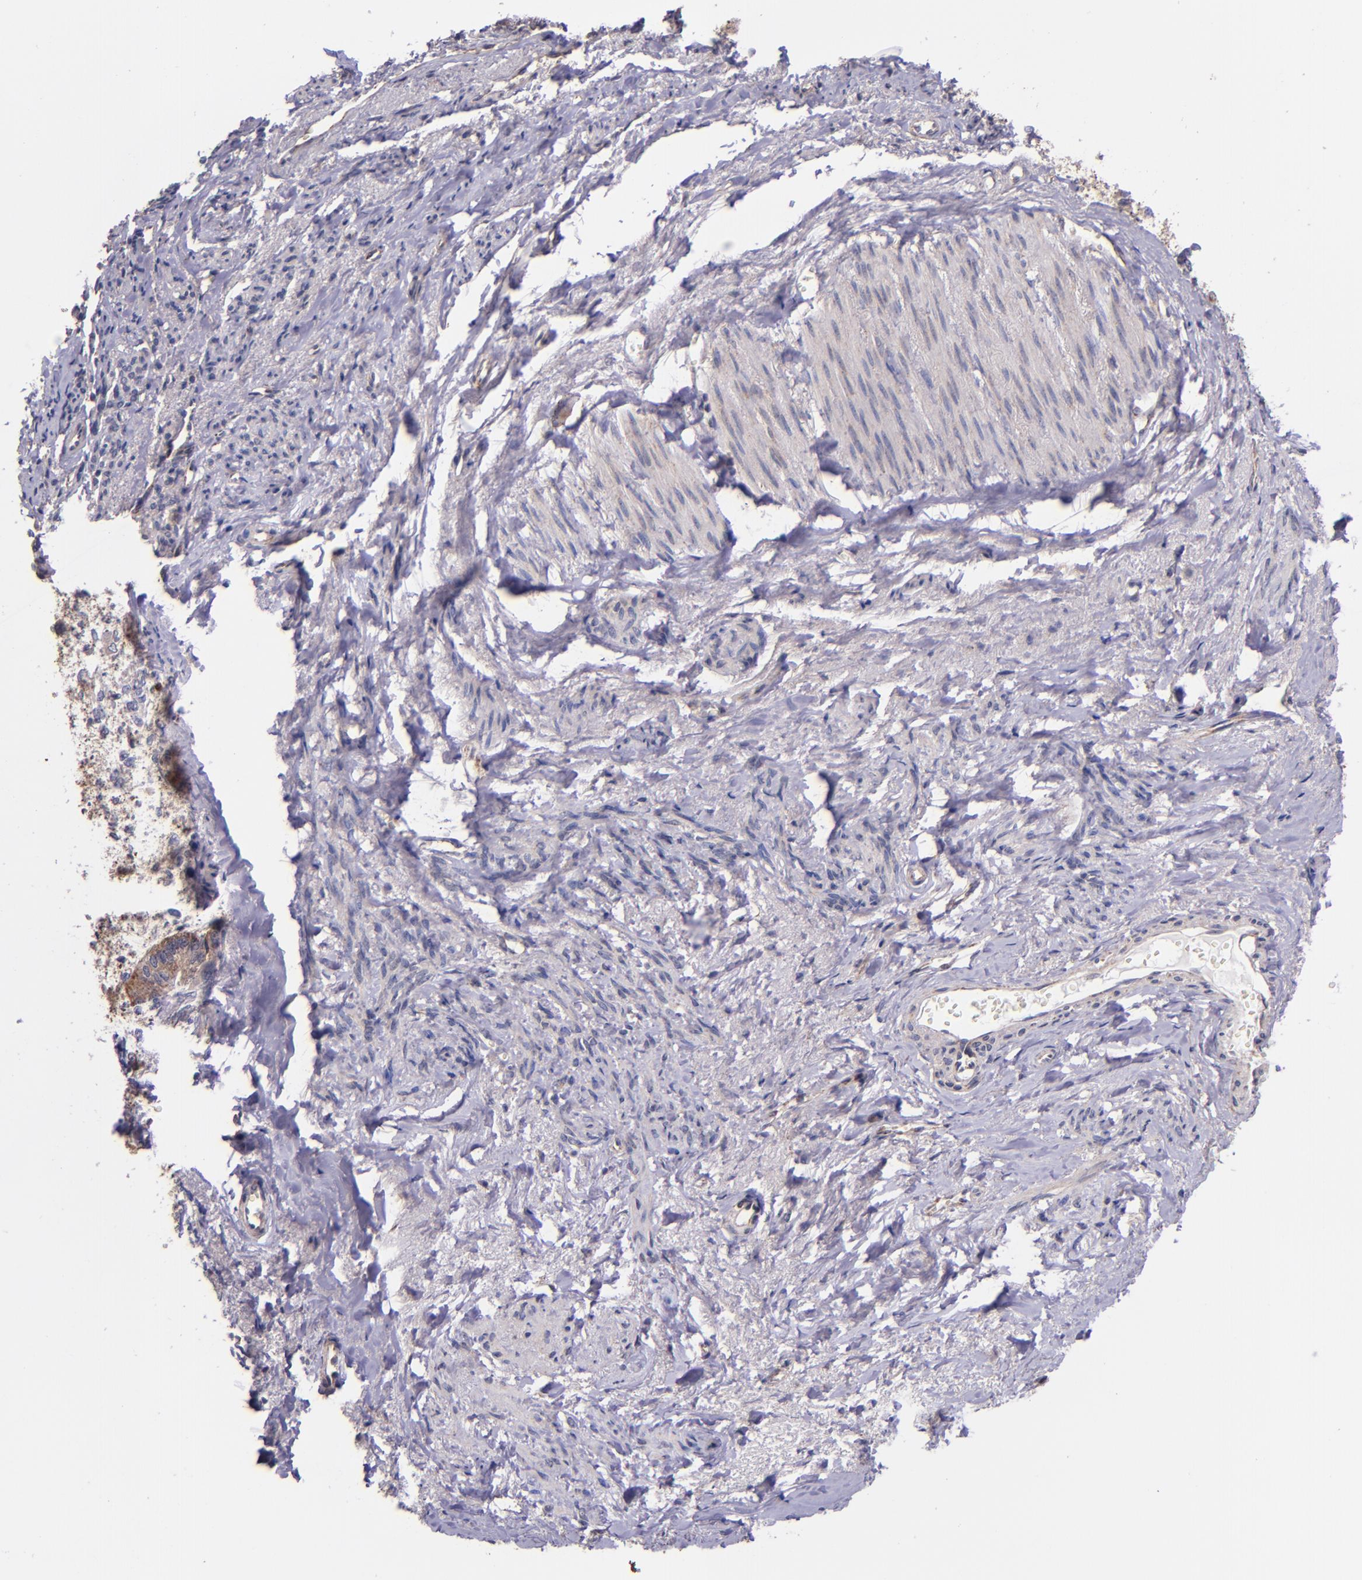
{"staining": {"intensity": "moderate", "quantity": ">75%", "location": "cytoplasmic/membranous"}, "tissue": "endometrial cancer", "cell_type": "Tumor cells", "image_type": "cancer", "snomed": [{"axis": "morphology", "description": "Adenocarcinoma, NOS"}, {"axis": "topography", "description": "Endometrium"}], "caption": "Immunohistochemical staining of human endometrial adenocarcinoma exhibits moderate cytoplasmic/membranous protein staining in about >75% of tumor cells.", "gene": "SHC1", "patient": {"sex": "female", "age": 75}}